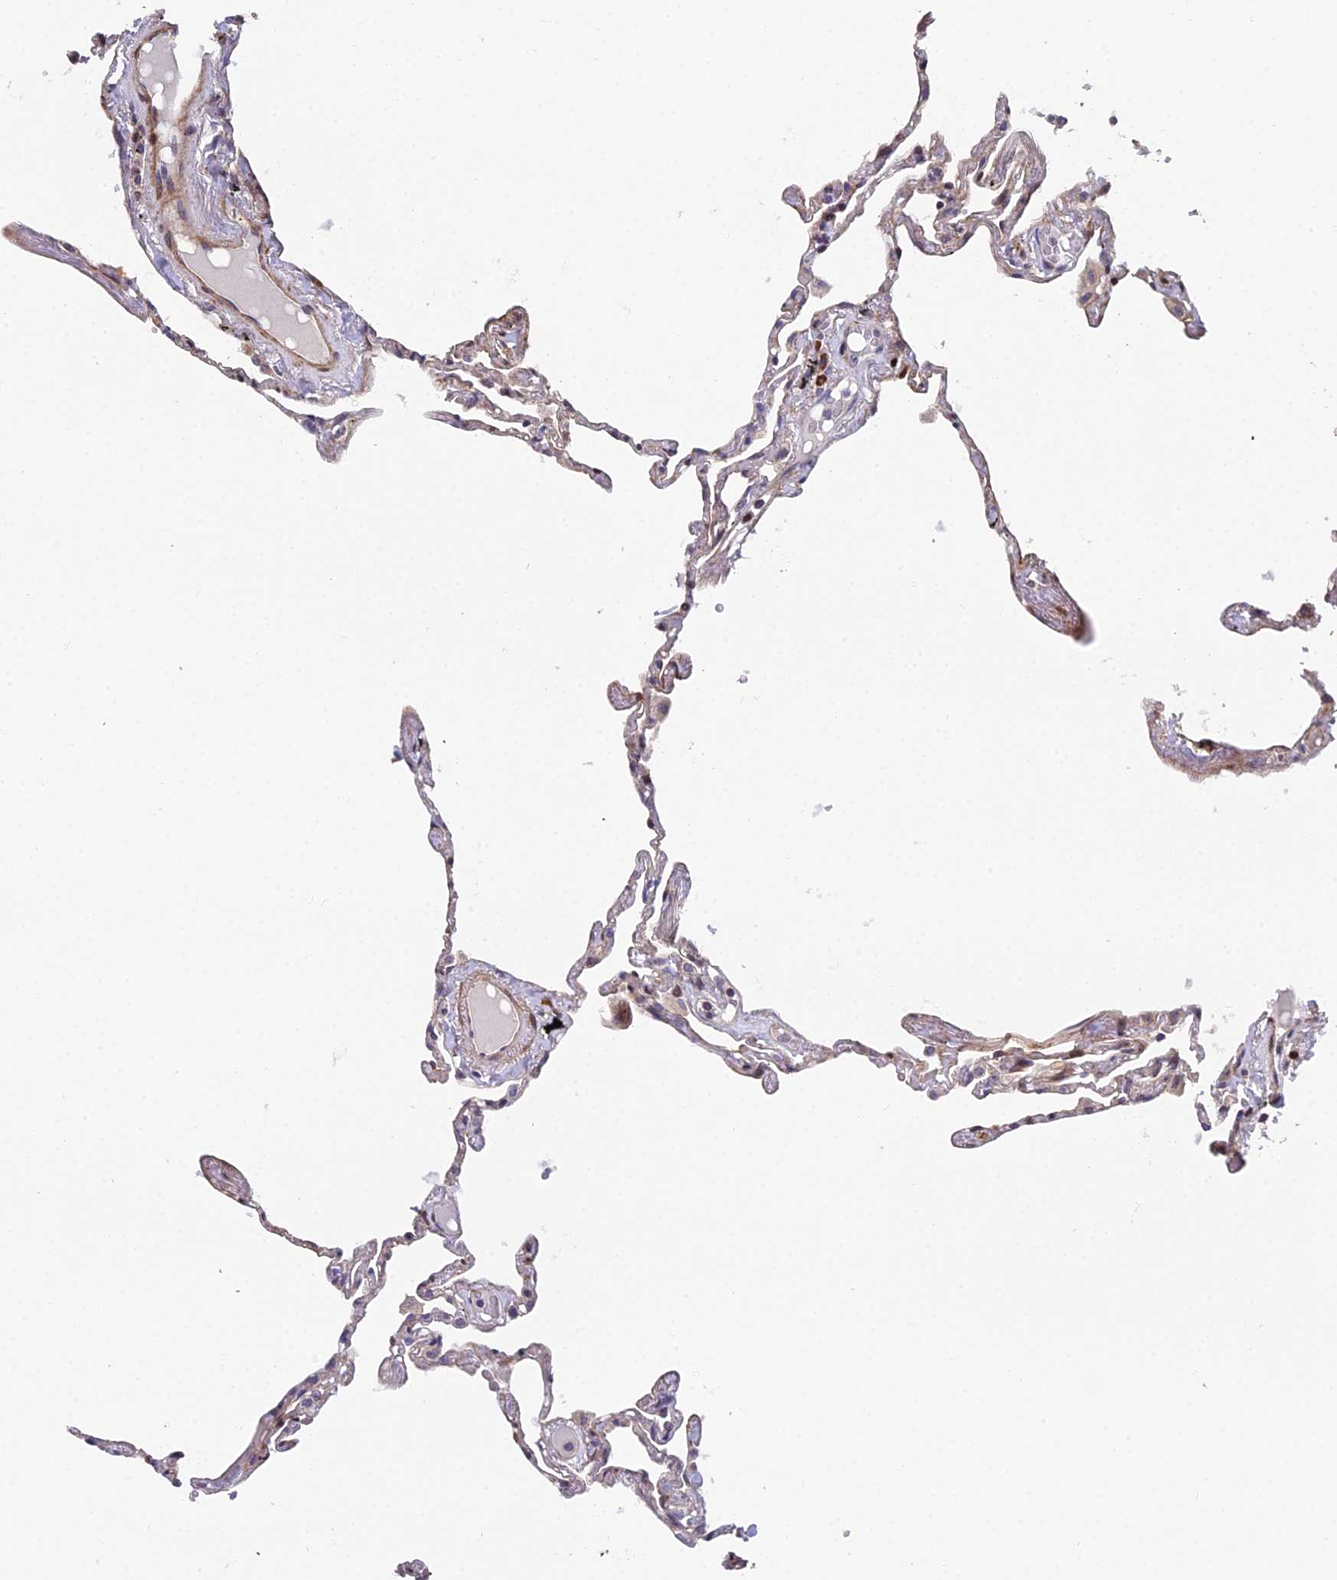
{"staining": {"intensity": "moderate", "quantity": "<25%", "location": "cytoplasmic/membranous,nuclear"}, "tissue": "lung", "cell_type": "Alveolar cells", "image_type": "normal", "snomed": [{"axis": "morphology", "description": "Normal tissue, NOS"}, {"axis": "topography", "description": "Lung"}], "caption": "An IHC image of normal tissue is shown. Protein staining in brown highlights moderate cytoplasmic/membranous,nuclear positivity in lung within alveolar cells. Using DAB (3,3'-diaminobenzidine) (brown) and hematoxylin (blue) stains, captured at high magnification using brightfield microscopy.", "gene": "RAB28", "patient": {"sex": "female", "age": 67}}